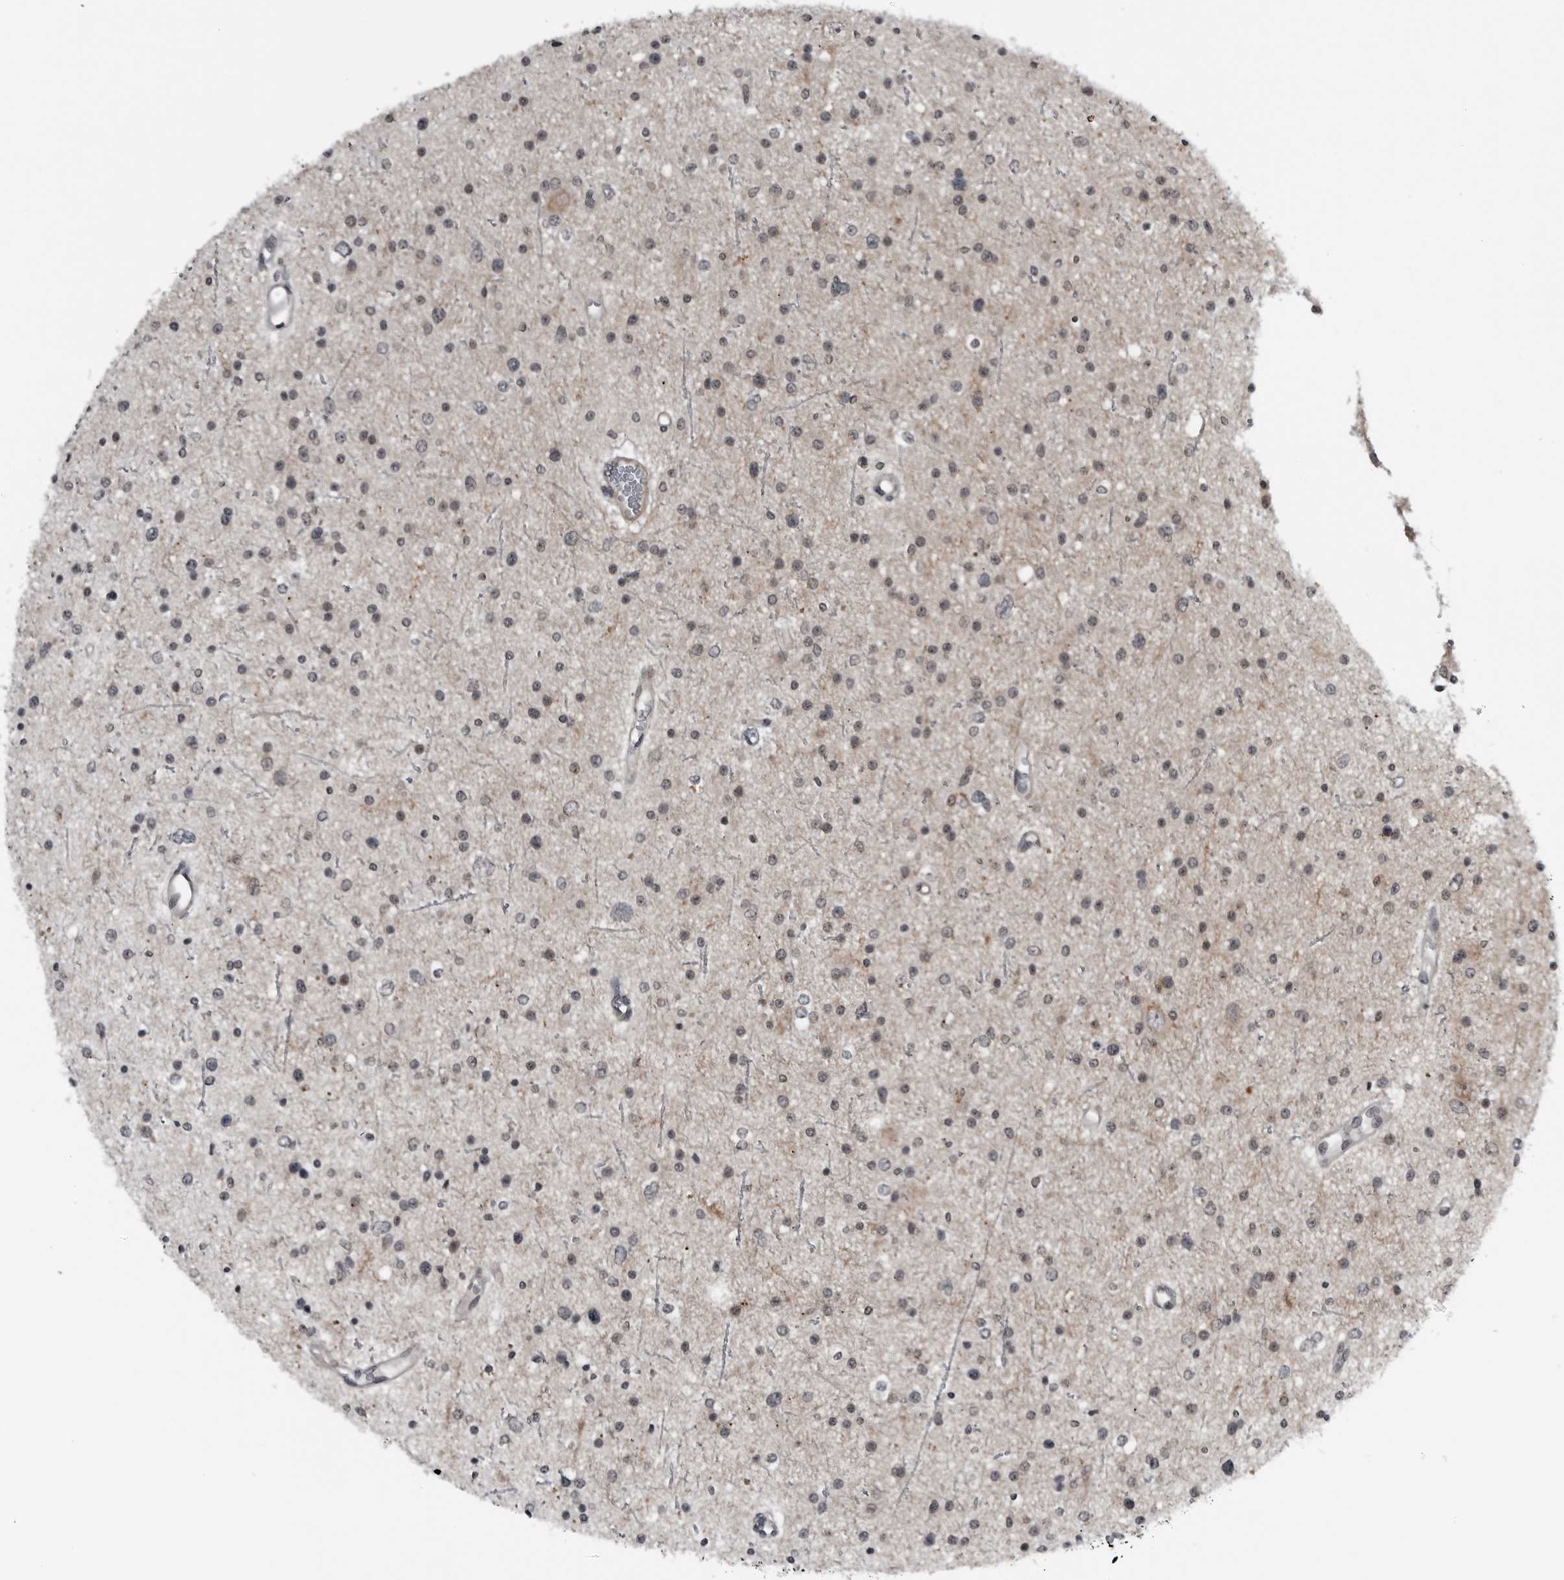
{"staining": {"intensity": "weak", "quantity": ">75%", "location": "nuclear"}, "tissue": "glioma", "cell_type": "Tumor cells", "image_type": "cancer", "snomed": [{"axis": "morphology", "description": "Glioma, malignant, Low grade"}, {"axis": "topography", "description": "Brain"}], "caption": "This histopathology image displays IHC staining of human malignant low-grade glioma, with low weak nuclear positivity in about >75% of tumor cells.", "gene": "GAK", "patient": {"sex": "female", "age": 37}}